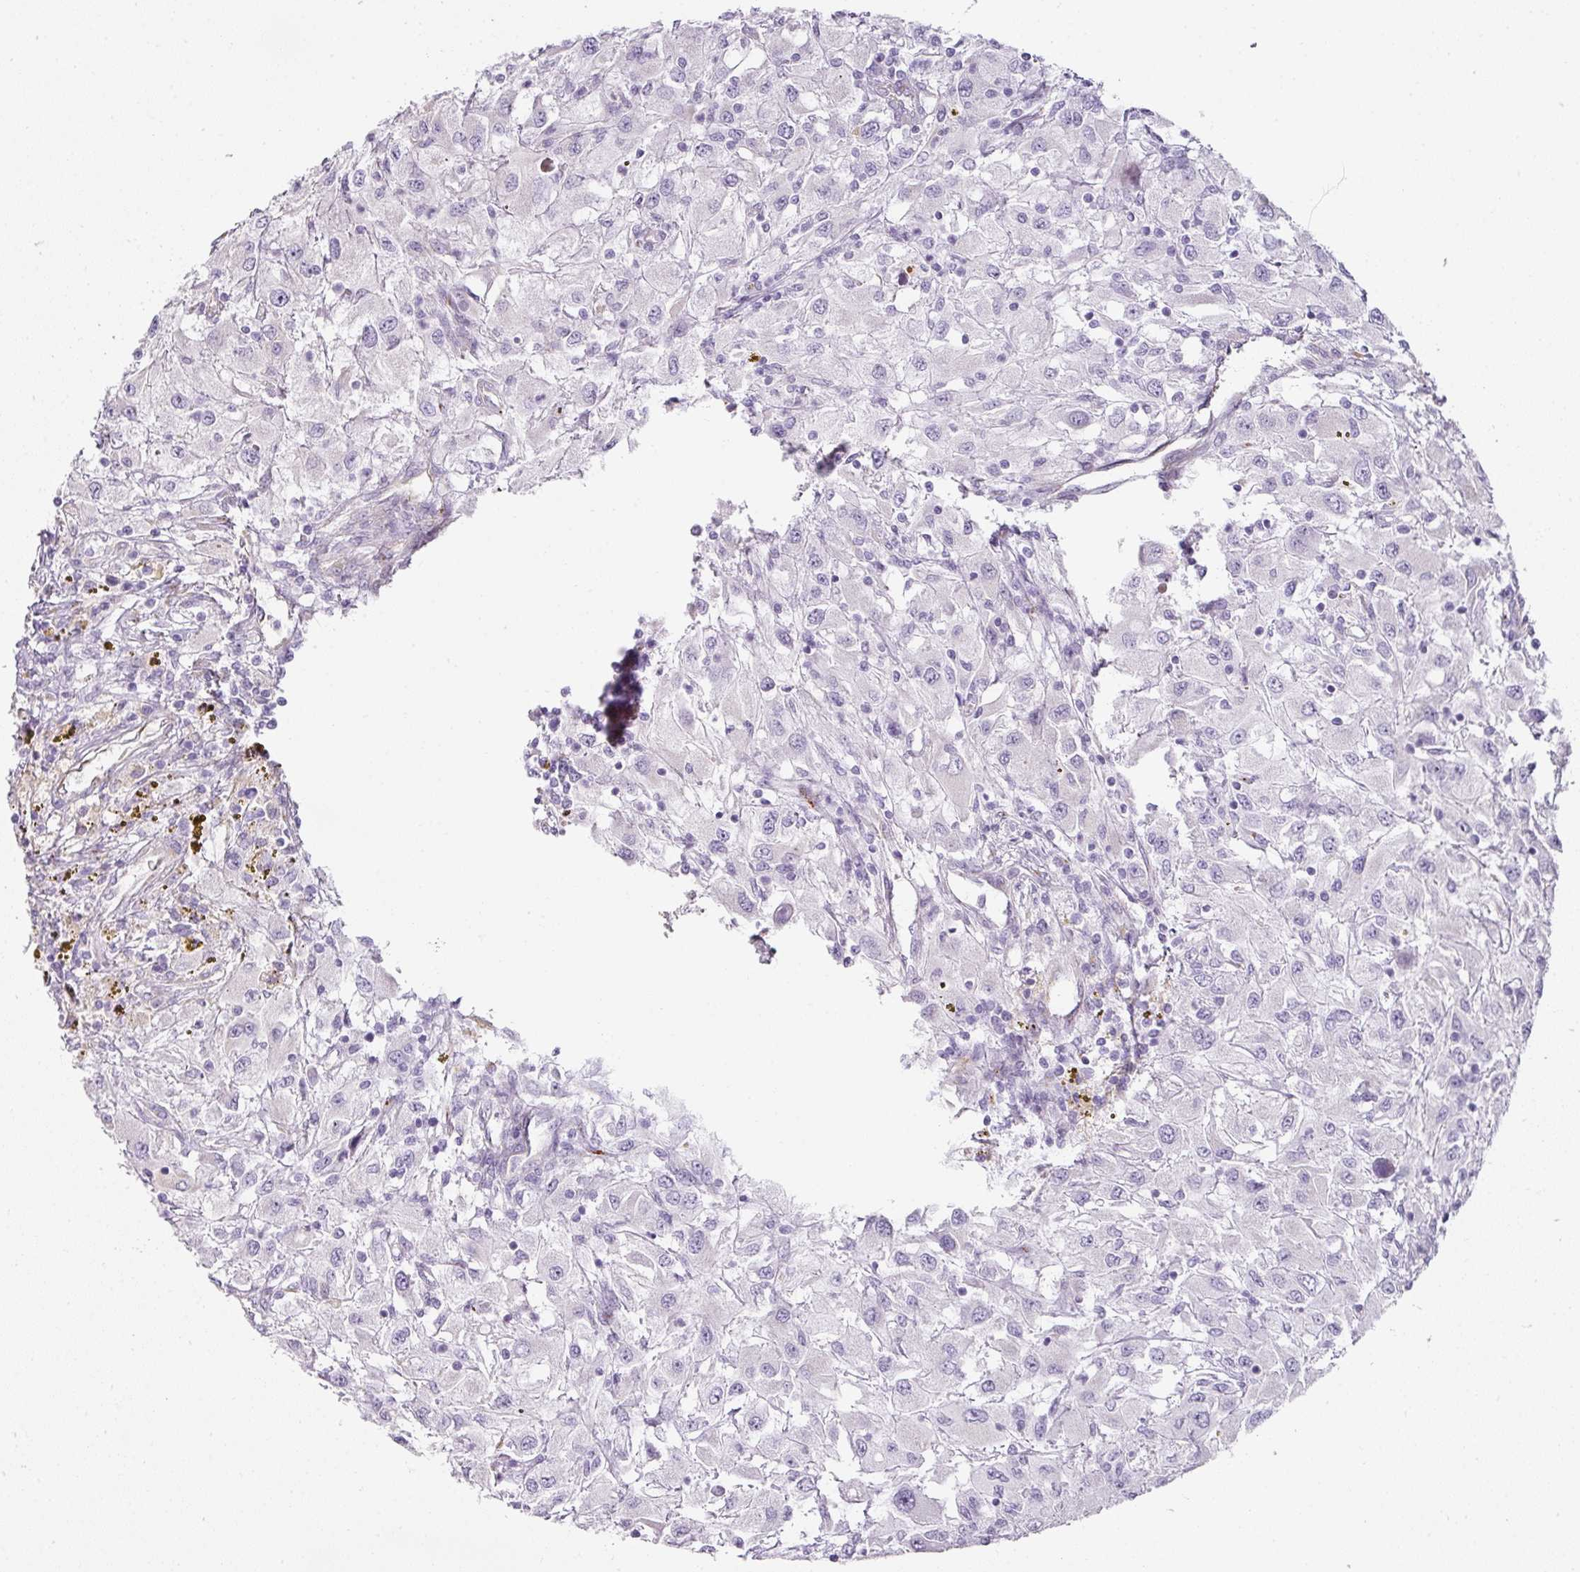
{"staining": {"intensity": "negative", "quantity": "none", "location": "none"}, "tissue": "renal cancer", "cell_type": "Tumor cells", "image_type": "cancer", "snomed": [{"axis": "morphology", "description": "Adenocarcinoma, NOS"}, {"axis": "topography", "description": "Kidney"}], "caption": "IHC of human renal cancer (adenocarcinoma) demonstrates no positivity in tumor cells. (IHC, brightfield microscopy, high magnification).", "gene": "ATP8B2", "patient": {"sex": "female", "age": 67}}